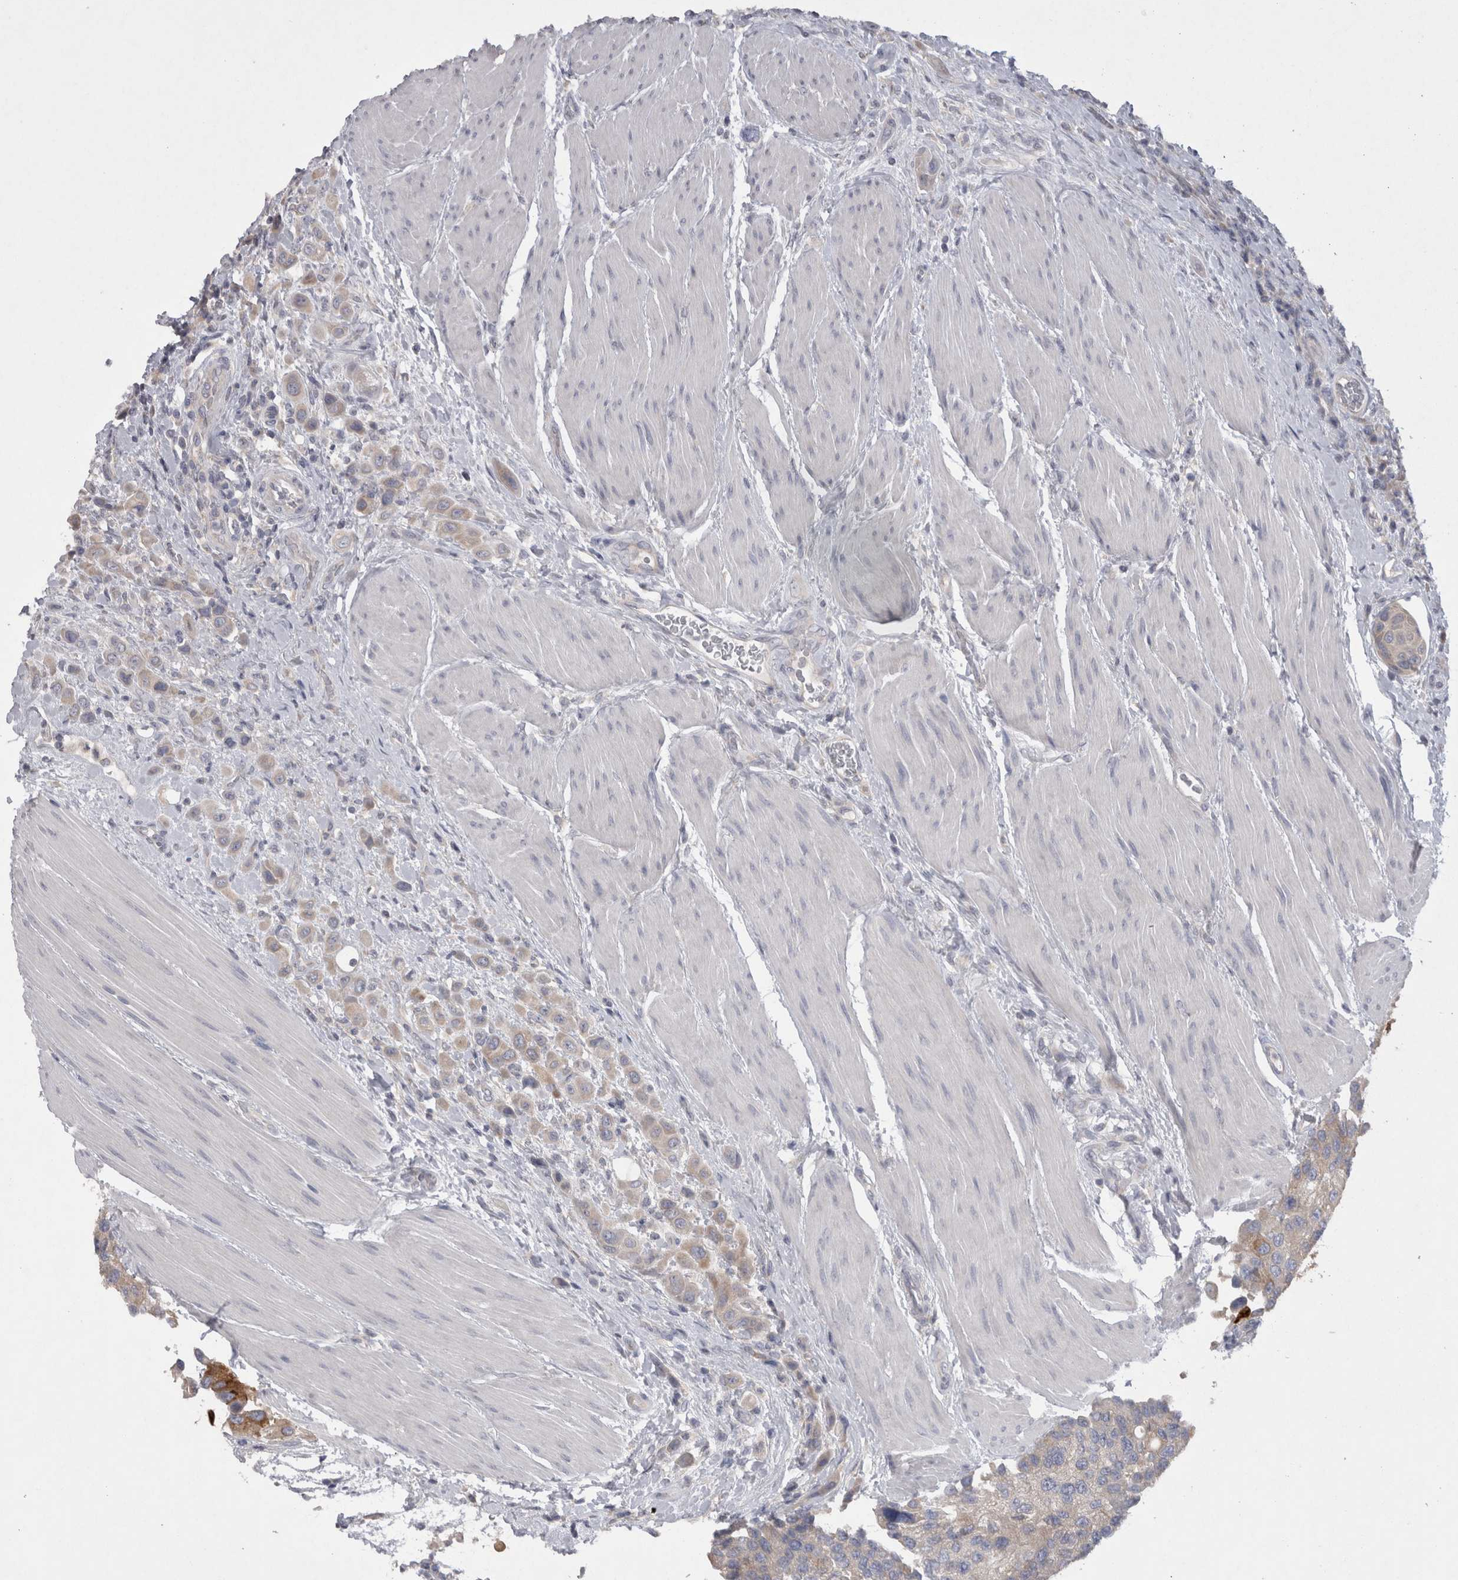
{"staining": {"intensity": "weak", "quantity": ">75%", "location": "cytoplasmic/membranous"}, "tissue": "urothelial cancer", "cell_type": "Tumor cells", "image_type": "cancer", "snomed": [{"axis": "morphology", "description": "Urothelial carcinoma, High grade"}, {"axis": "topography", "description": "Urinary bladder"}], "caption": "The immunohistochemical stain labels weak cytoplasmic/membranous staining in tumor cells of high-grade urothelial carcinoma tissue. The staining was performed using DAB (3,3'-diaminobenzidine), with brown indicating positive protein expression. Nuclei are stained blue with hematoxylin.", "gene": "LRRC40", "patient": {"sex": "male", "age": 50}}